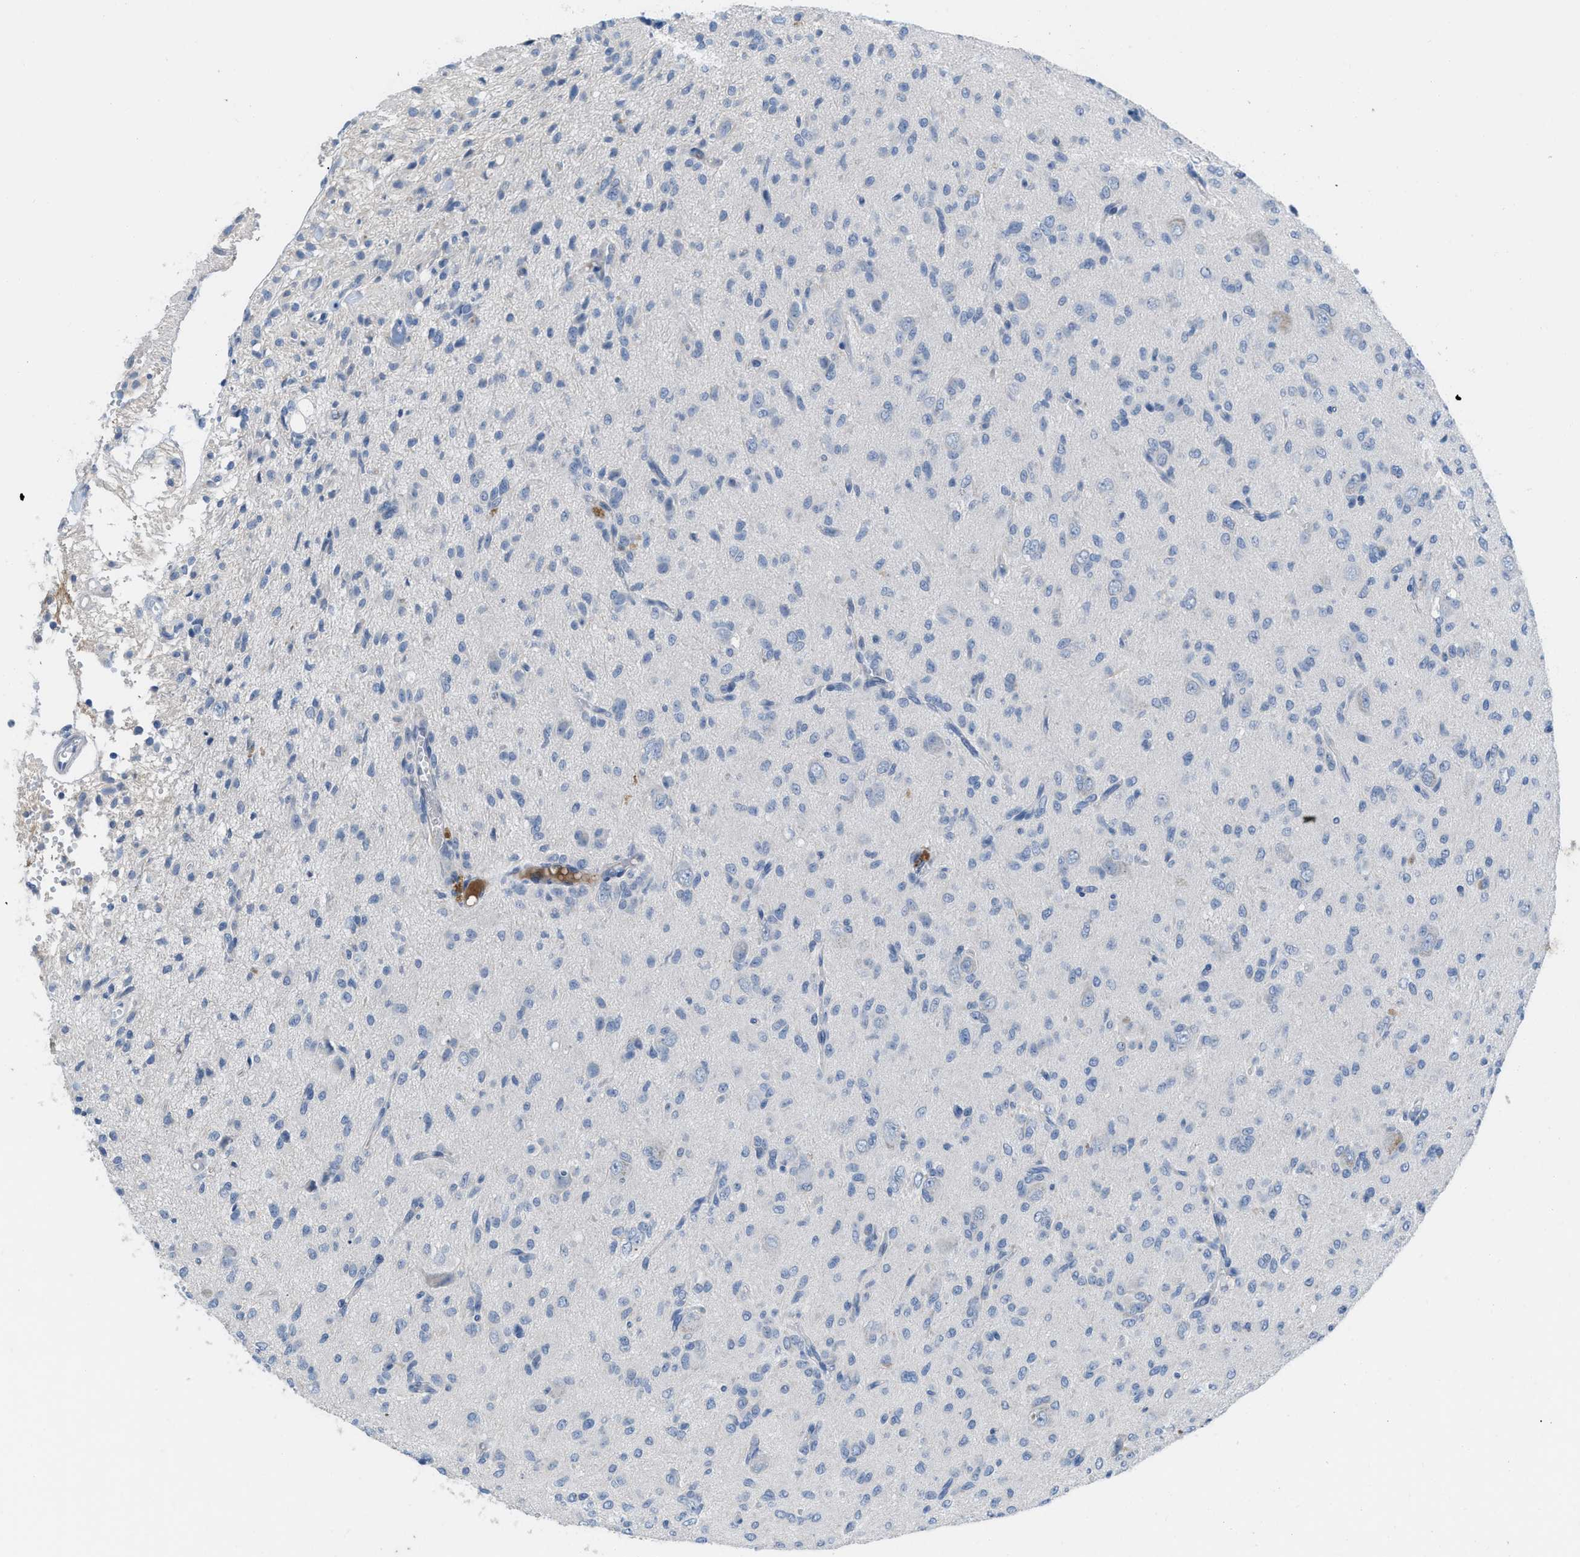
{"staining": {"intensity": "negative", "quantity": "none", "location": "none"}, "tissue": "glioma", "cell_type": "Tumor cells", "image_type": "cancer", "snomed": [{"axis": "morphology", "description": "Glioma, malignant, High grade"}, {"axis": "topography", "description": "Brain"}], "caption": "Immunohistochemistry image of neoplastic tissue: high-grade glioma (malignant) stained with DAB reveals no significant protein expression in tumor cells. The staining was performed using DAB (3,3'-diaminobenzidine) to visualize the protein expression in brown, while the nuclei were stained in blue with hematoxylin (Magnification: 20x).", "gene": "HPX", "patient": {"sex": "female", "age": 59}}